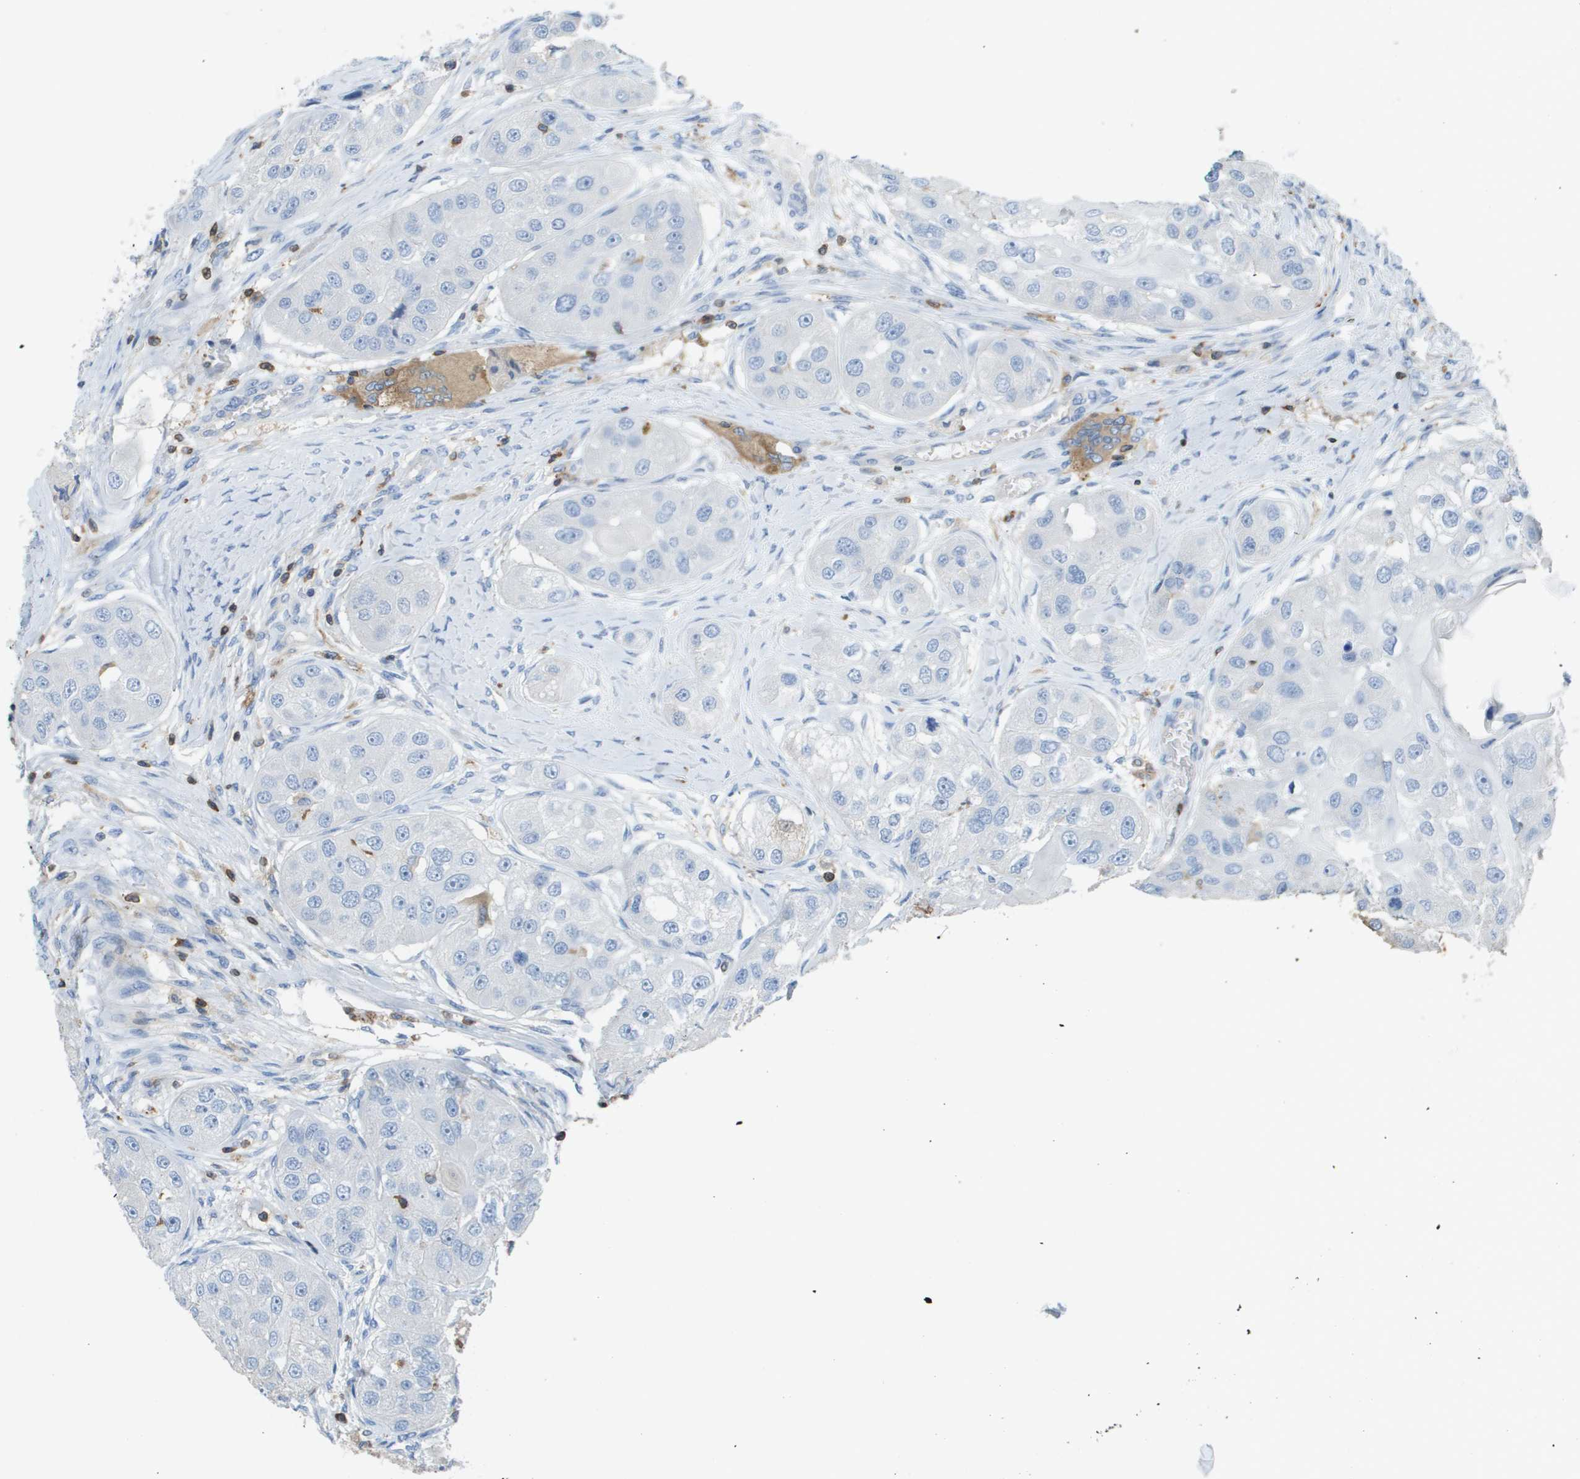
{"staining": {"intensity": "negative", "quantity": "none", "location": "none"}, "tissue": "head and neck cancer", "cell_type": "Tumor cells", "image_type": "cancer", "snomed": [{"axis": "morphology", "description": "Normal tissue, NOS"}, {"axis": "morphology", "description": "Squamous cell carcinoma, NOS"}, {"axis": "topography", "description": "Skeletal muscle"}, {"axis": "topography", "description": "Head-Neck"}], "caption": "This is an immunohistochemistry (IHC) histopathology image of human head and neck cancer (squamous cell carcinoma). There is no staining in tumor cells.", "gene": "APBB1IP", "patient": {"sex": "male", "age": 51}}